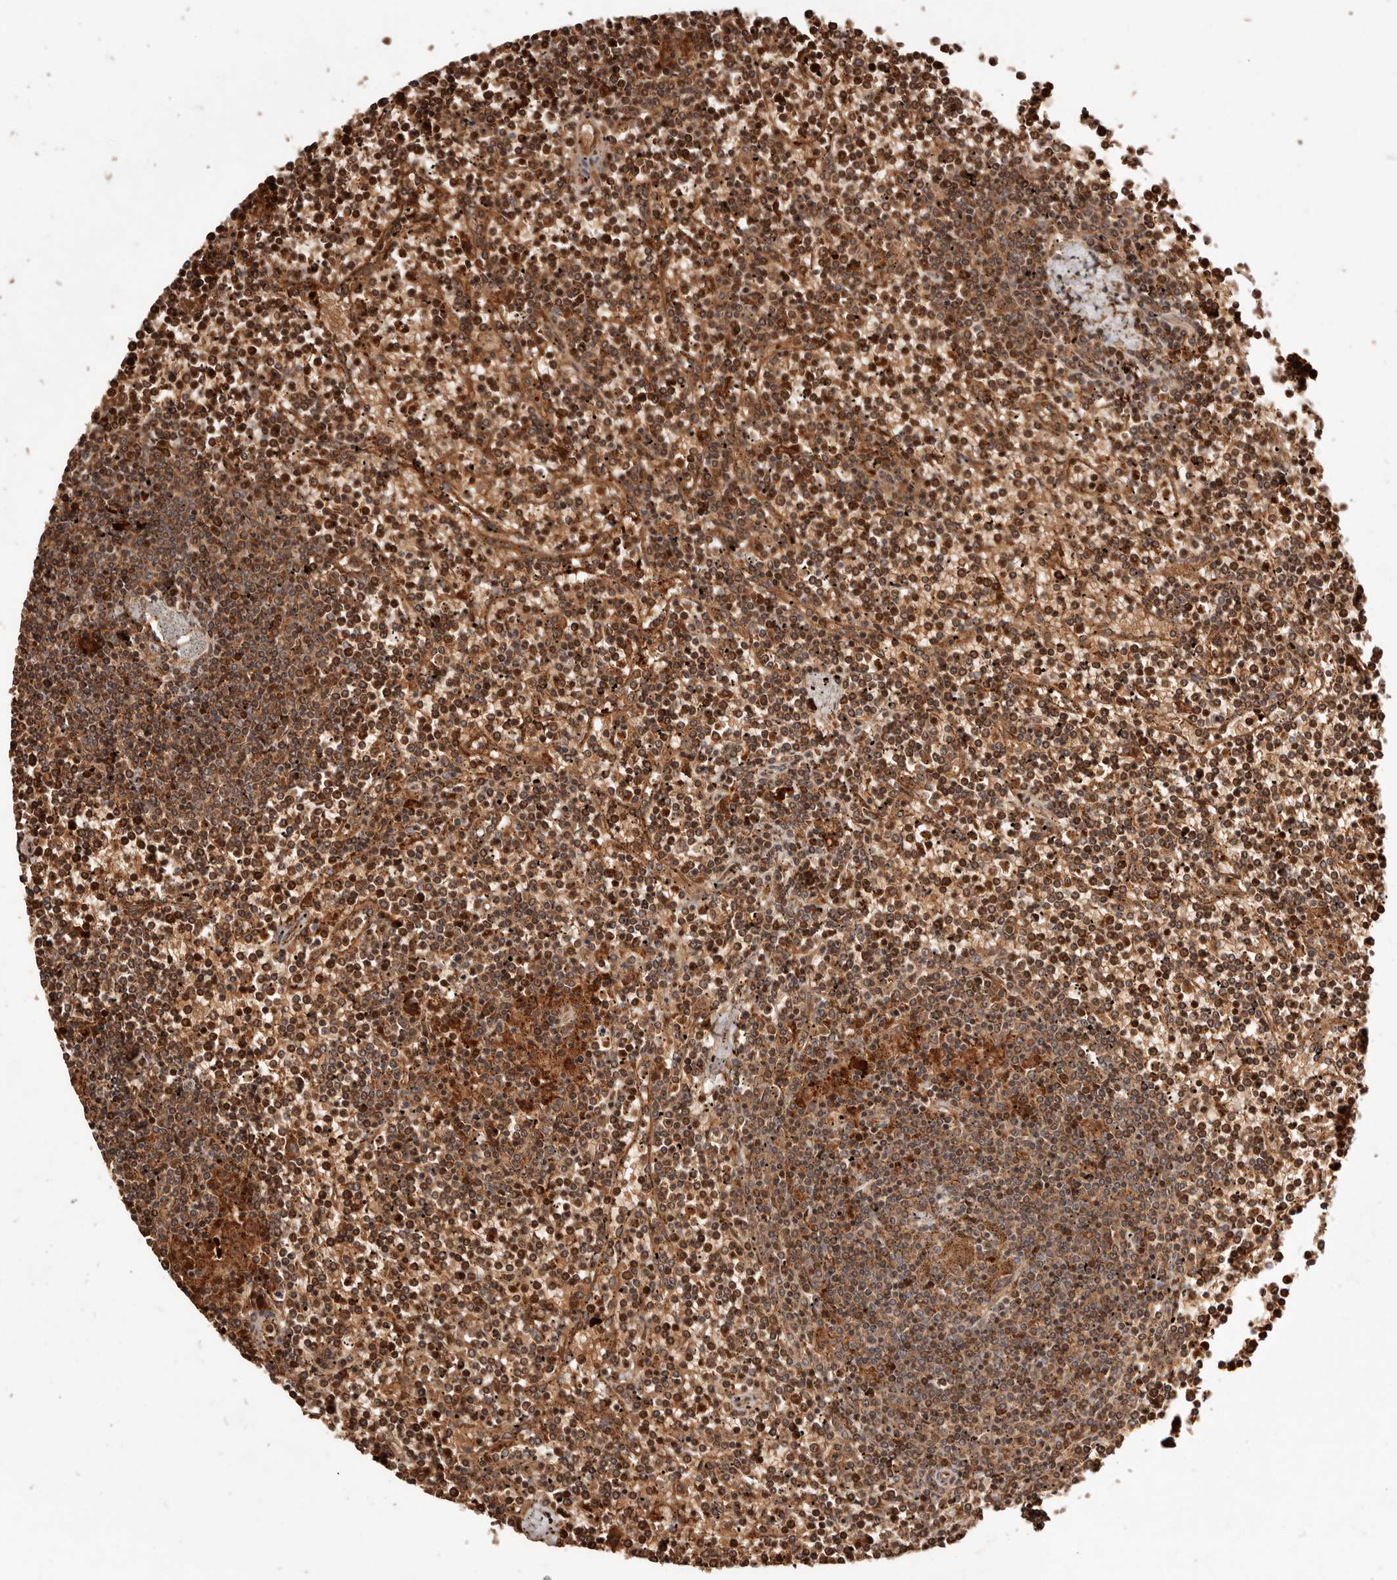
{"staining": {"intensity": "moderate", "quantity": ">75%", "location": "cytoplasmic/membranous,nuclear"}, "tissue": "lymphoma", "cell_type": "Tumor cells", "image_type": "cancer", "snomed": [{"axis": "morphology", "description": "Malignant lymphoma, non-Hodgkin's type, Low grade"}, {"axis": "topography", "description": "Spleen"}], "caption": "The micrograph exhibits immunohistochemical staining of lymphoma. There is moderate cytoplasmic/membranous and nuclear expression is appreciated in about >75% of tumor cells.", "gene": "PTPN22", "patient": {"sex": "female", "age": 19}}